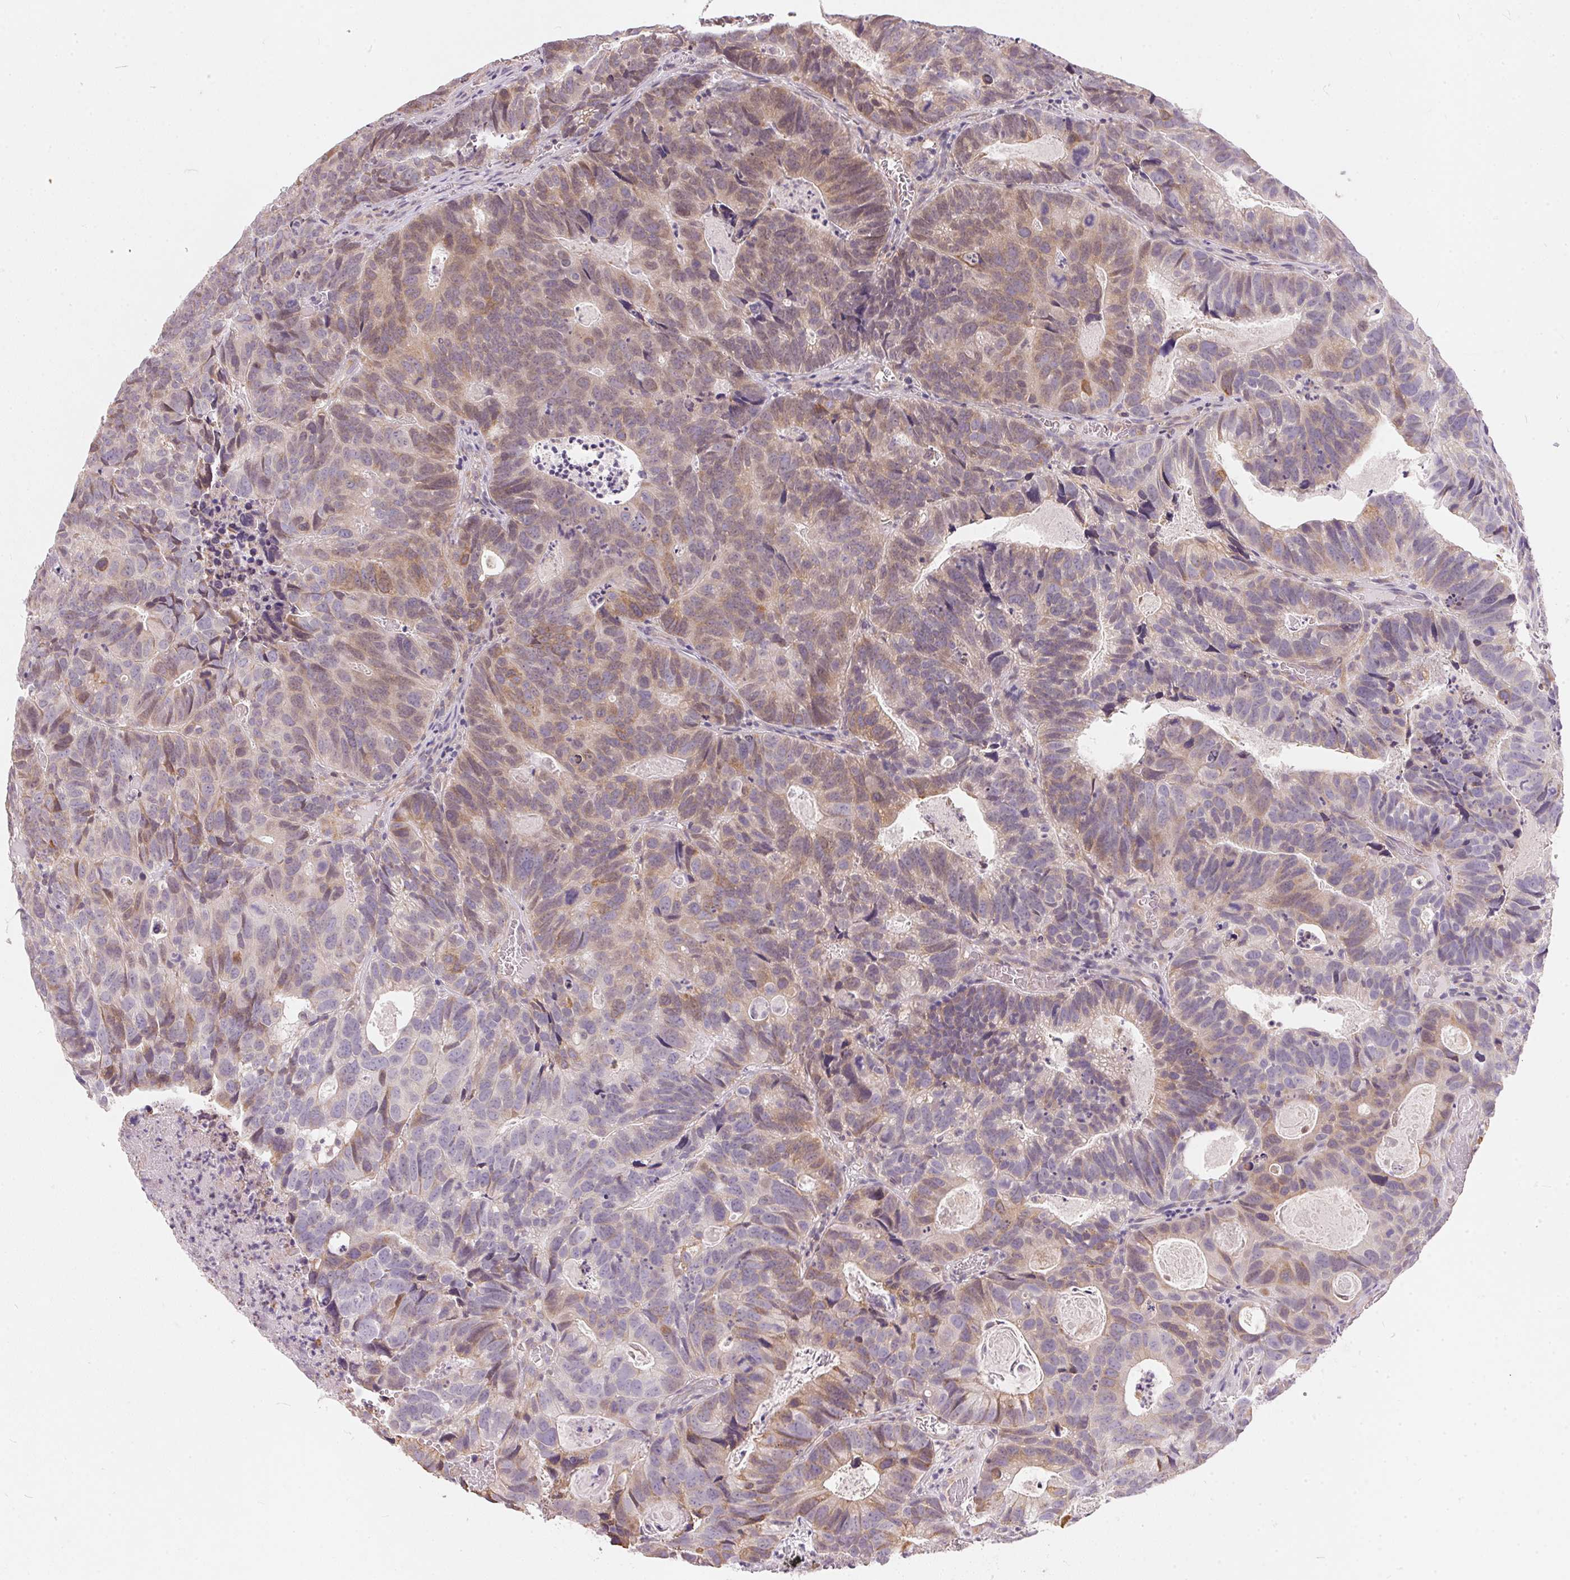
{"staining": {"intensity": "moderate", "quantity": "<25%", "location": "cytoplasmic/membranous"}, "tissue": "head and neck cancer", "cell_type": "Tumor cells", "image_type": "cancer", "snomed": [{"axis": "morphology", "description": "Adenocarcinoma, NOS"}, {"axis": "topography", "description": "Head-Neck"}], "caption": "Tumor cells show moderate cytoplasmic/membranous expression in approximately <25% of cells in head and neck cancer (adenocarcinoma).", "gene": "VWA5B2", "patient": {"sex": "male", "age": 62}}